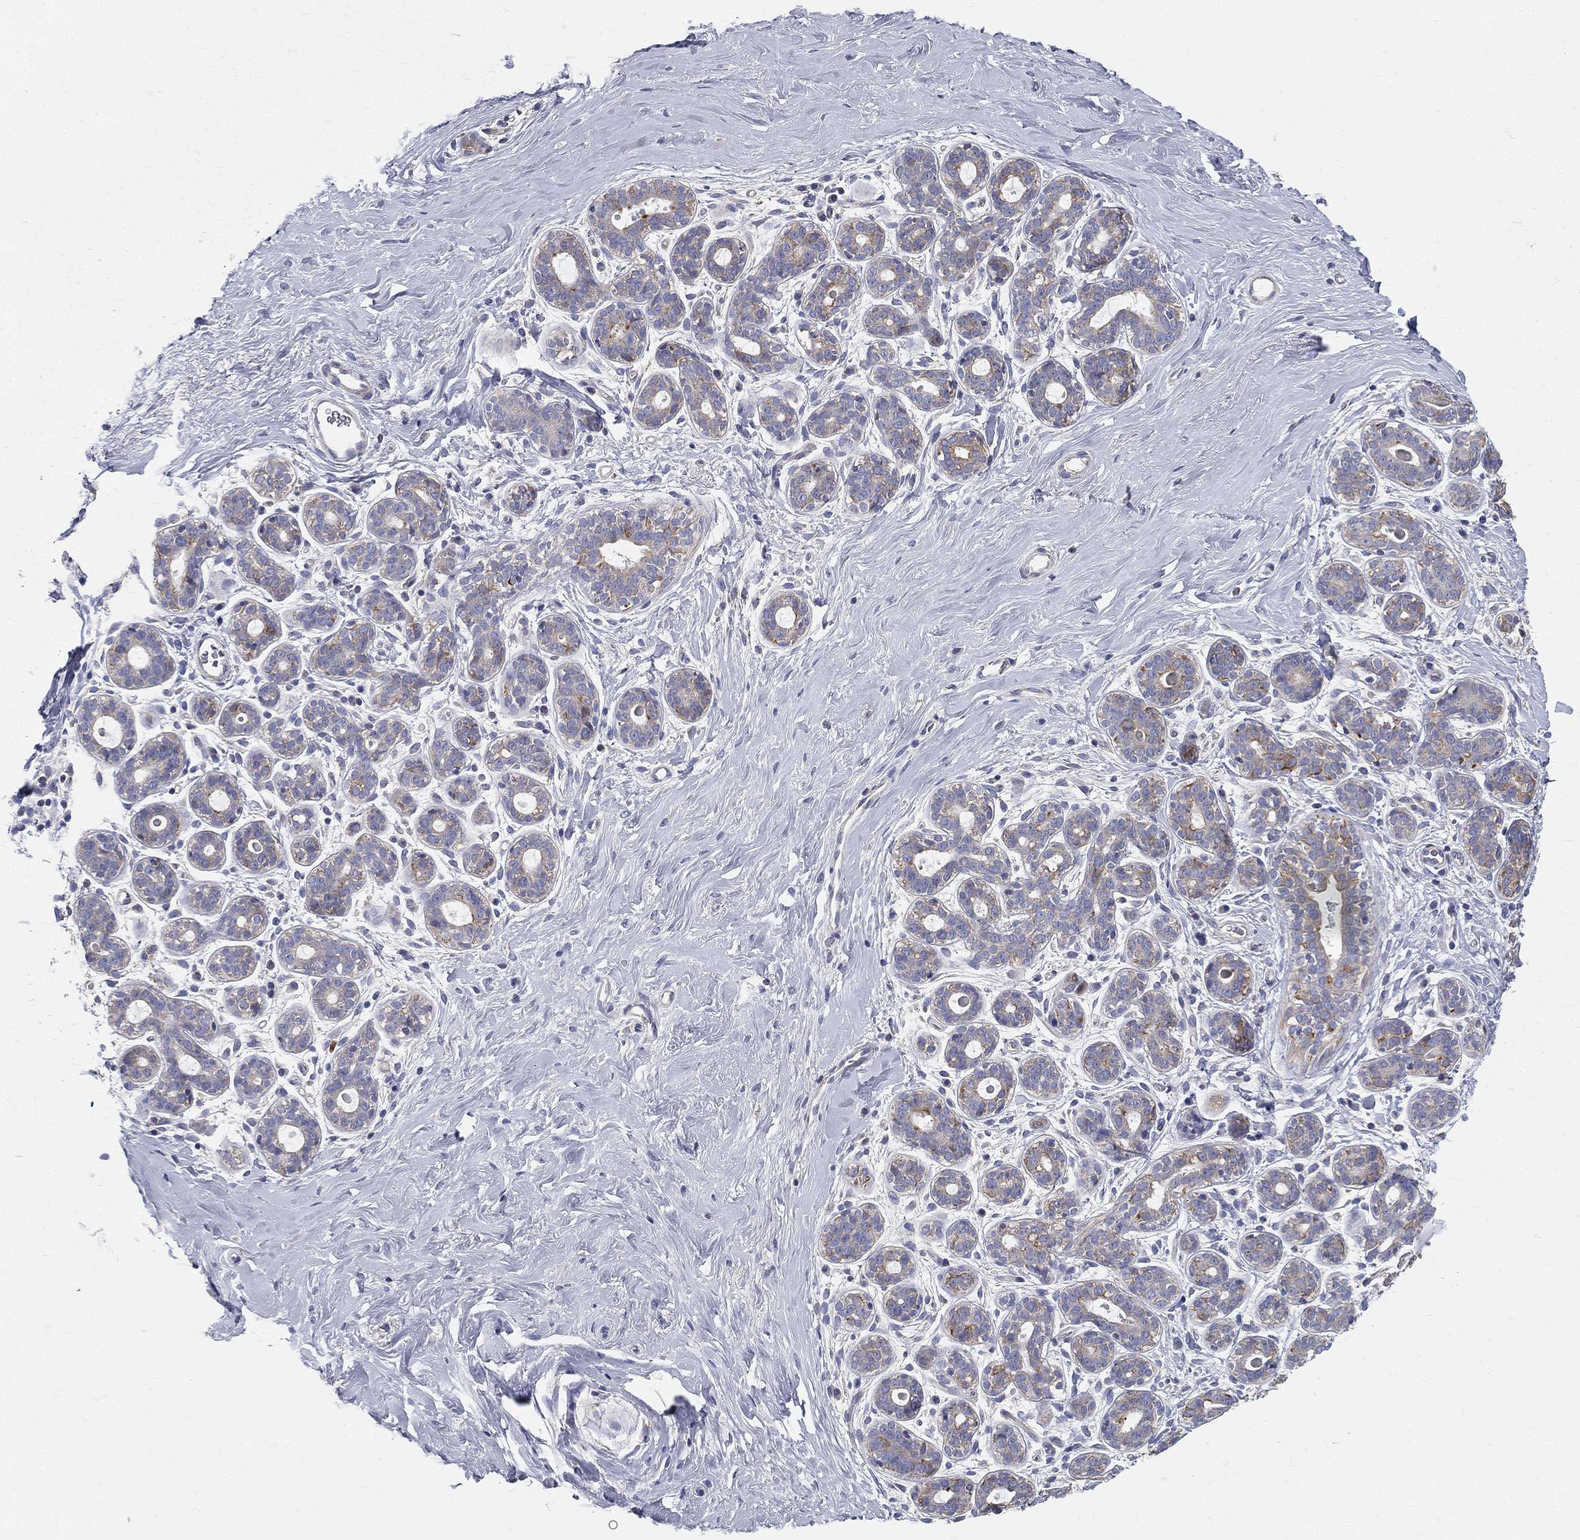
{"staining": {"intensity": "negative", "quantity": "none", "location": "none"}, "tissue": "breast", "cell_type": "Adipocytes", "image_type": "normal", "snomed": [{"axis": "morphology", "description": "Normal tissue, NOS"}, {"axis": "topography", "description": "Breast"}], "caption": "Immunohistochemical staining of benign breast shows no significant staining in adipocytes. (Brightfield microscopy of DAB (3,3'-diaminobenzidine) IHC at high magnification).", "gene": "PWWP3A", "patient": {"sex": "female", "age": 43}}